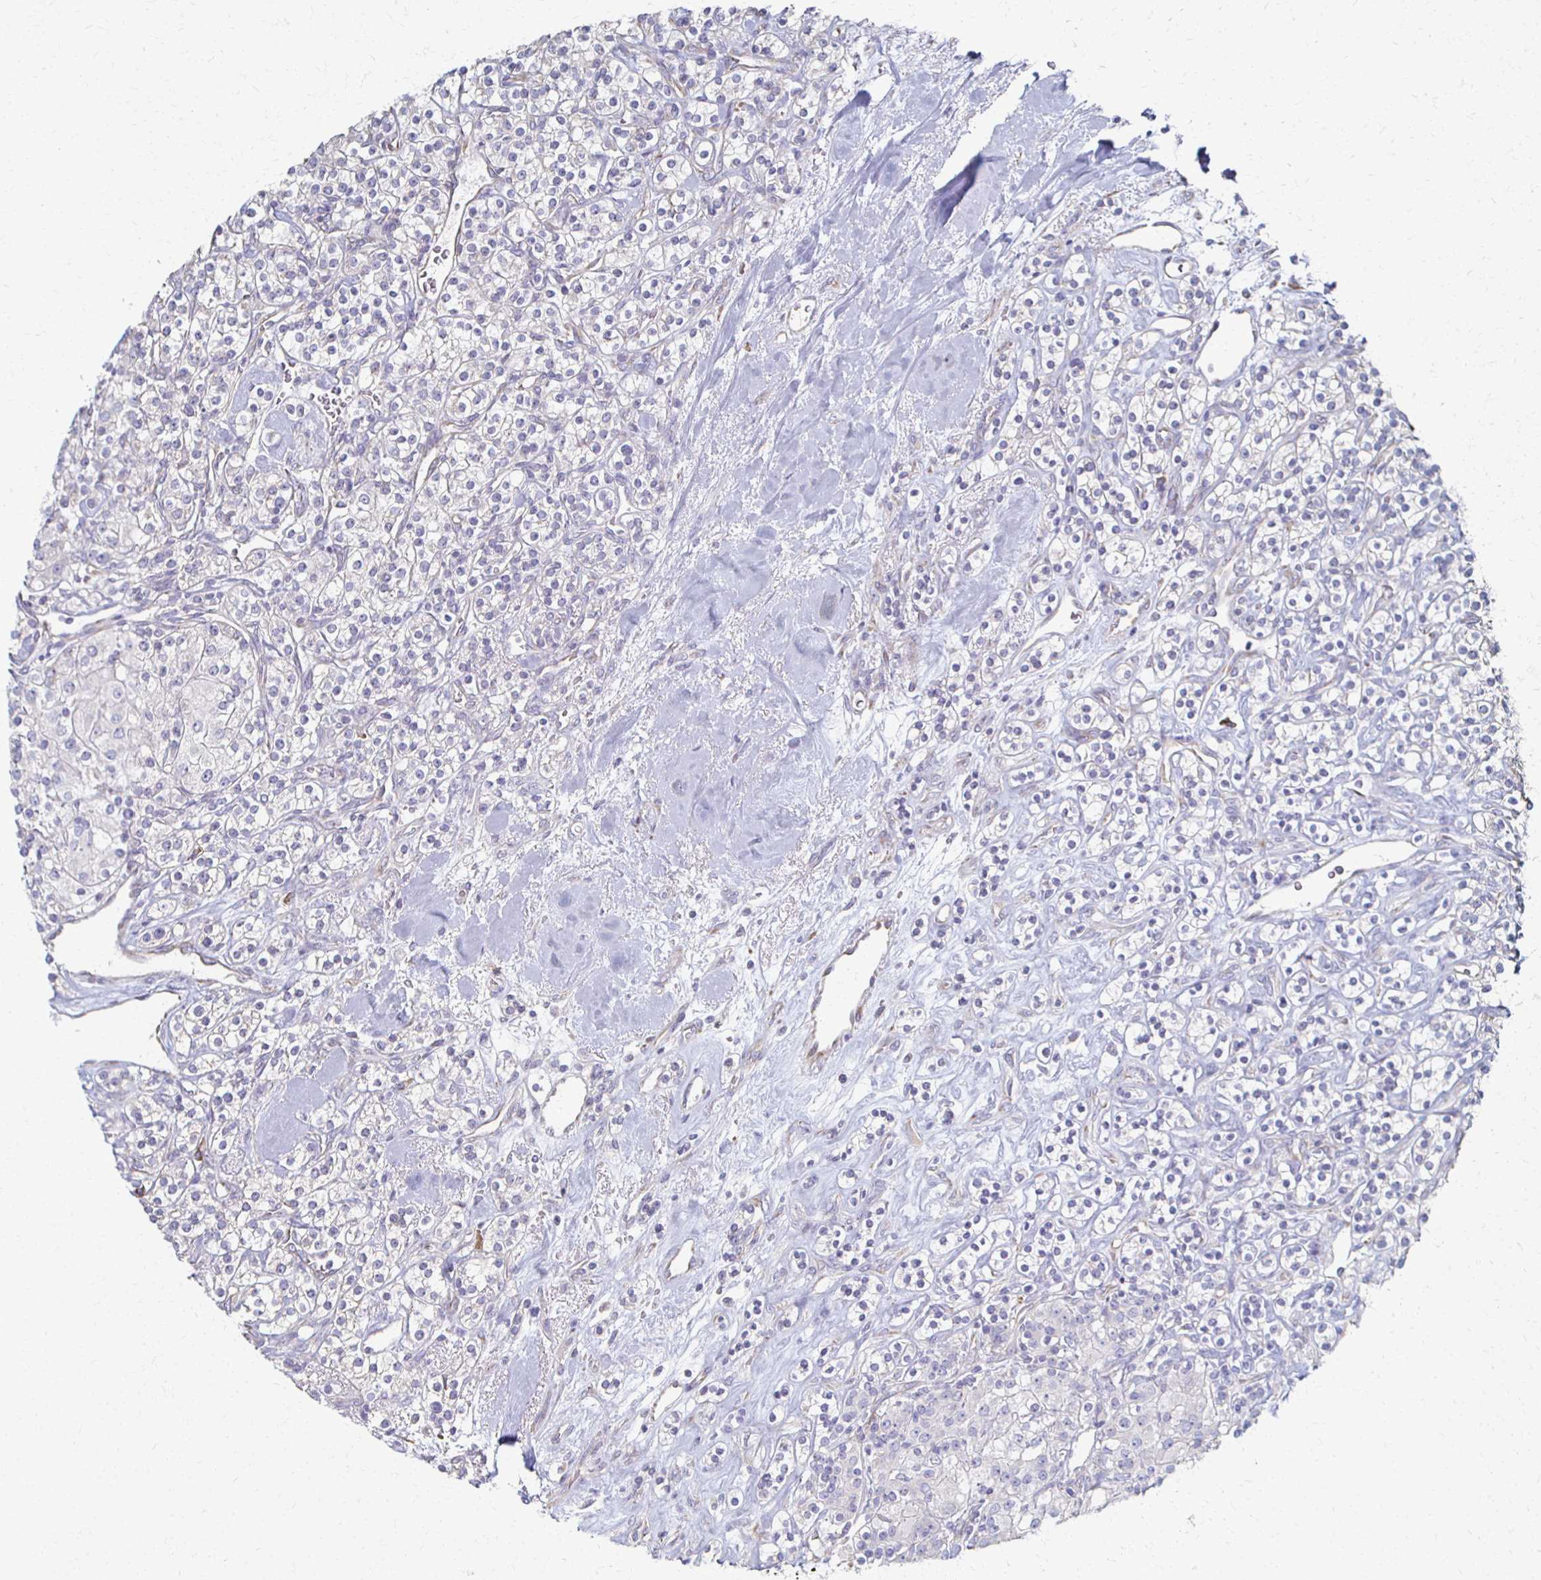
{"staining": {"intensity": "negative", "quantity": "none", "location": "none"}, "tissue": "renal cancer", "cell_type": "Tumor cells", "image_type": "cancer", "snomed": [{"axis": "morphology", "description": "Adenocarcinoma, NOS"}, {"axis": "topography", "description": "Kidney"}], "caption": "A high-resolution micrograph shows immunohistochemistry (IHC) staining of renal adenocarcinoma, which shows no significant expression in tumor cells.", "gene": "ATP1A3", "patient": {"sex": "male", "age": 77}}